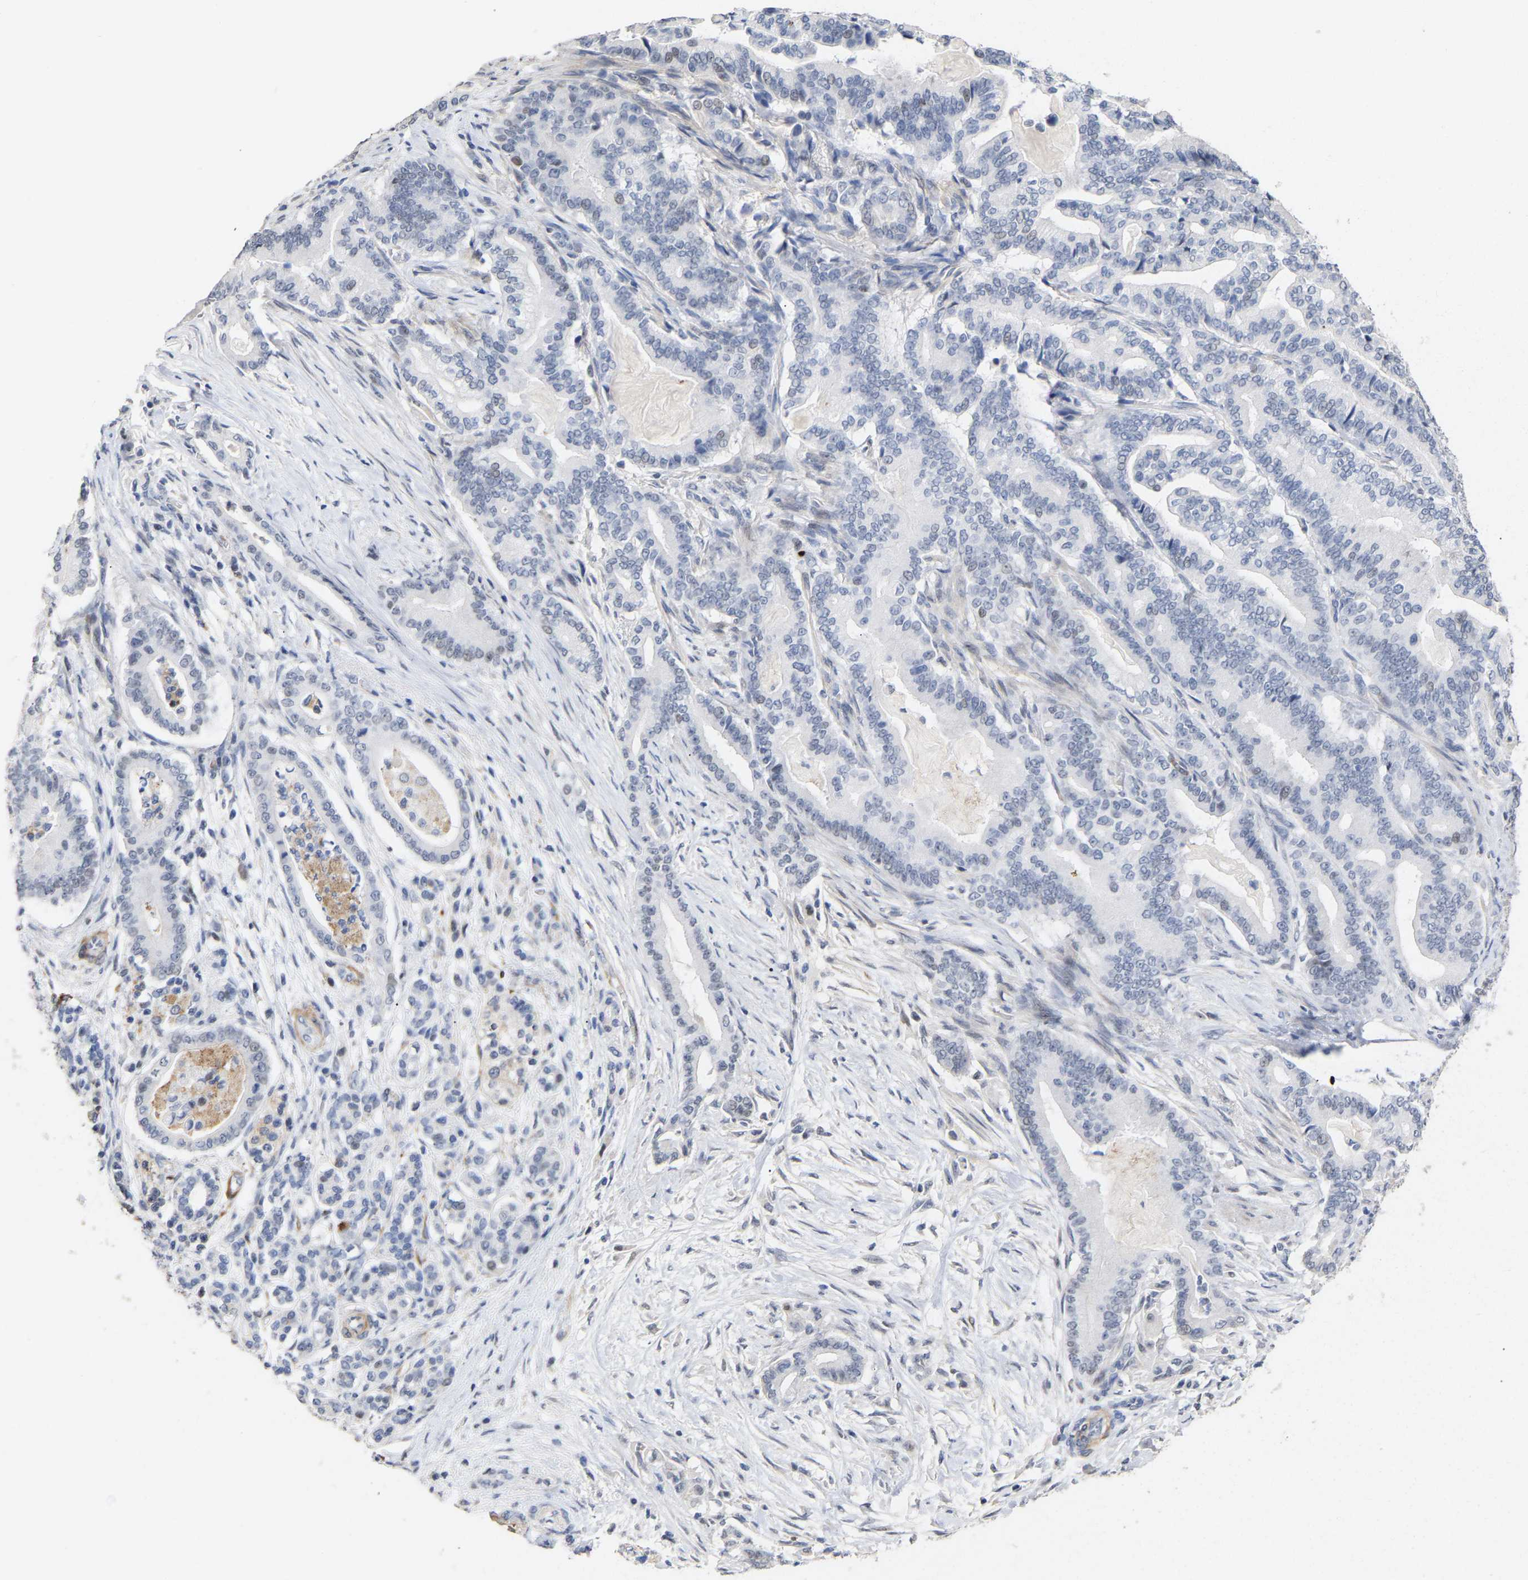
{"staining": {"intensity": "moderate", "quantity": "<25%", "location": "nuclear"}, "tissue": "pancreatic cancer", "cell_type": "Tumor cells", "image_type": "cancer", "snomed": [{"axis": "morphology", "description": "Normal tissue, NOS"}, {"axis": "morphology", "description": "Adenocarcinoma, NOS"}, {"axis": "topography", "description": "Pancreas"}], "caption": "Adenocarcinoma (pancreatic) was stained to show a protein in brown. There is low levels of moderate nuclear staining in about <25% of tumor cells.", "gene": "AMPH", "patient": {"sex": "male", "age": 63}}